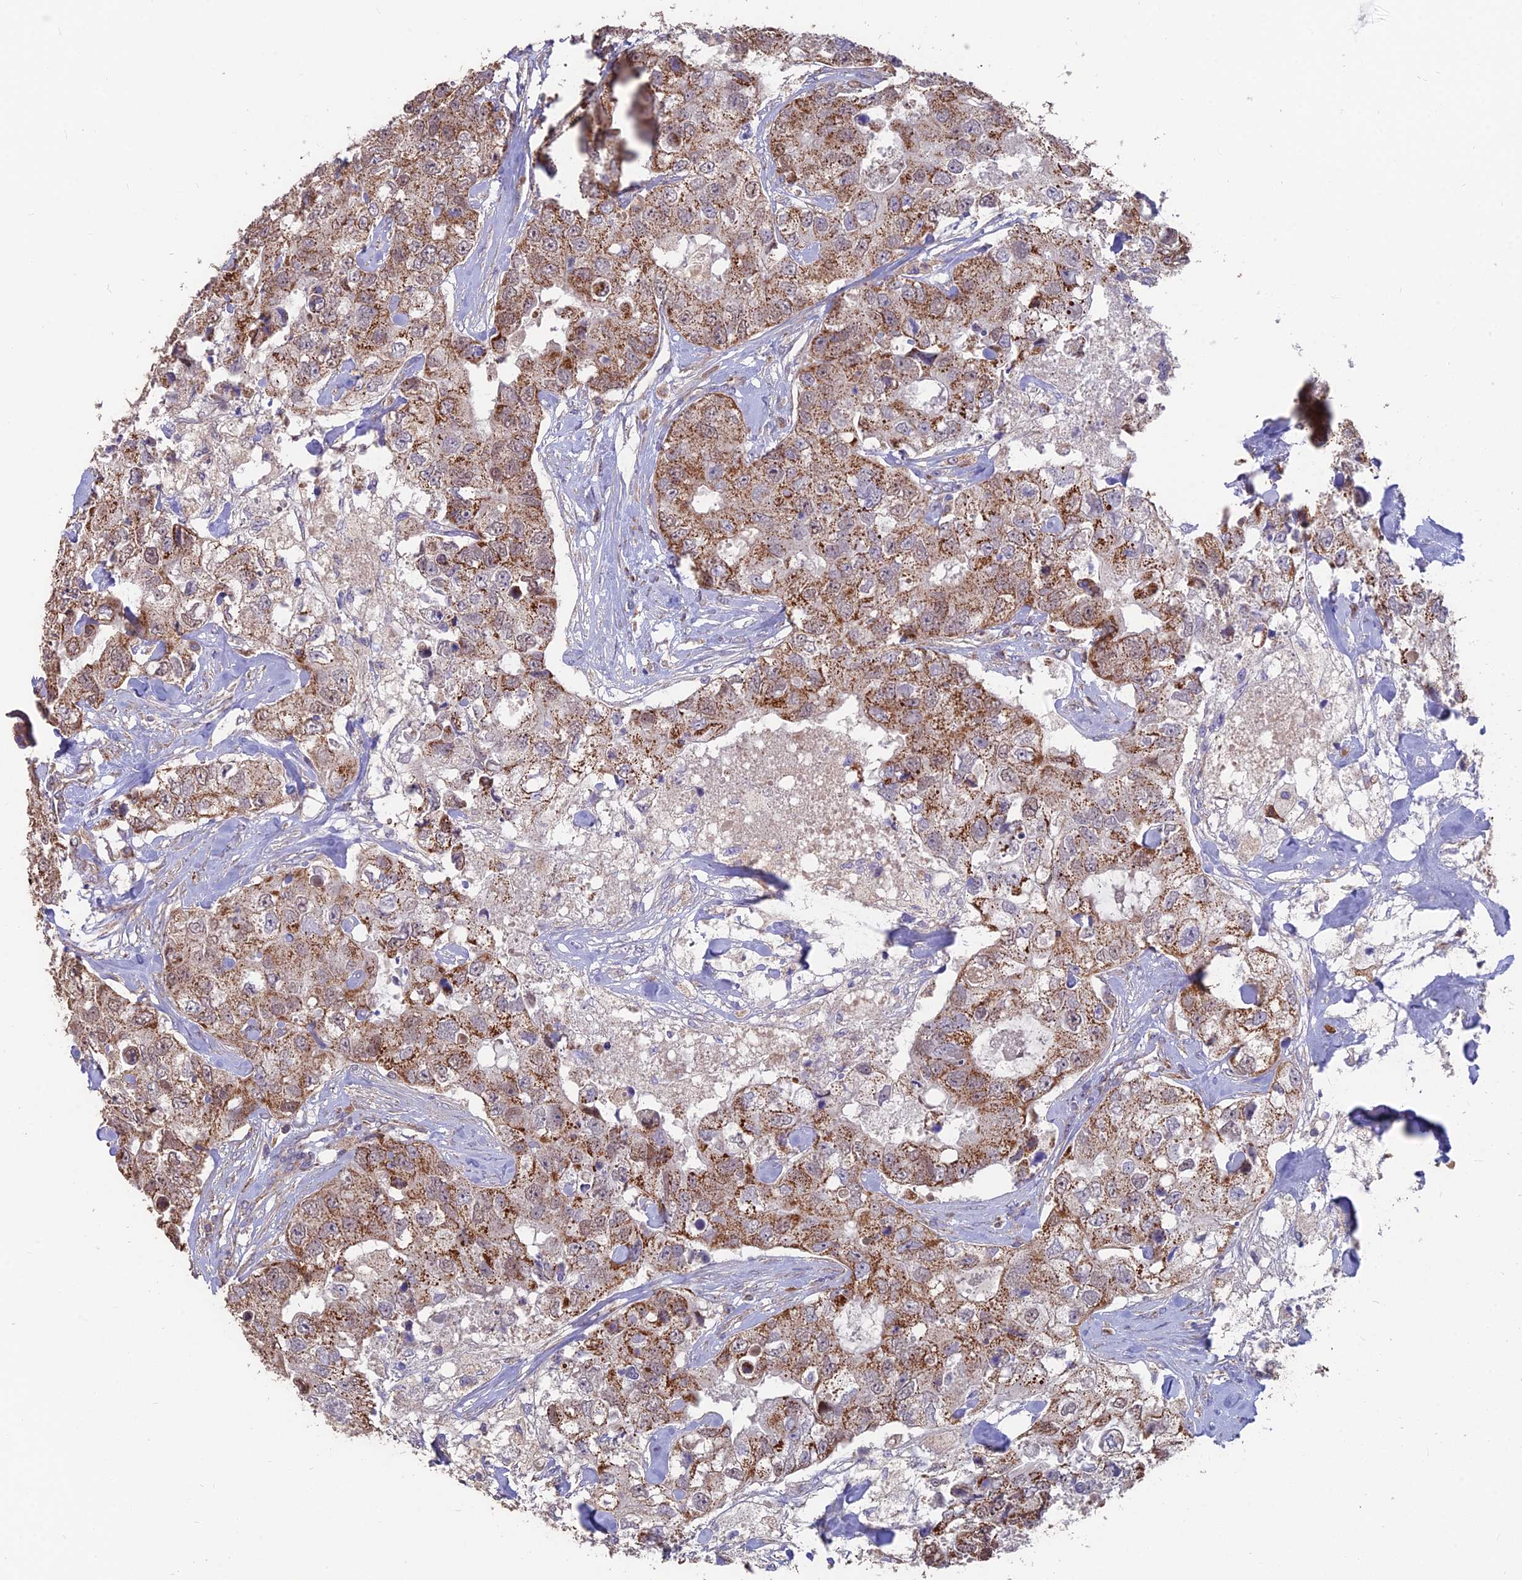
{"staining": {"intensity": "moderate", "quantity": ">75%", "location": "cytoplasmic/membranous"}, "tissue": "breast cancer", "cell_type": "Tumor cells", "image_type": "cancer", "snomed": [{"axis": "morphology", "description": "Duct carcinoma"}, {"axis": "topography", "description": "Breast"}], "caption": "Immunohistochemistry (IHC) photomicrograph of human invasive ductal carcinoma (breast) stained for a protein (brown), which demonstrates medium levels of moderate cytoplasmic/membranous staining in about >75% of tumor cells.", "gene": "IFT22", "patient": {"sex": "female", "age": 62}}